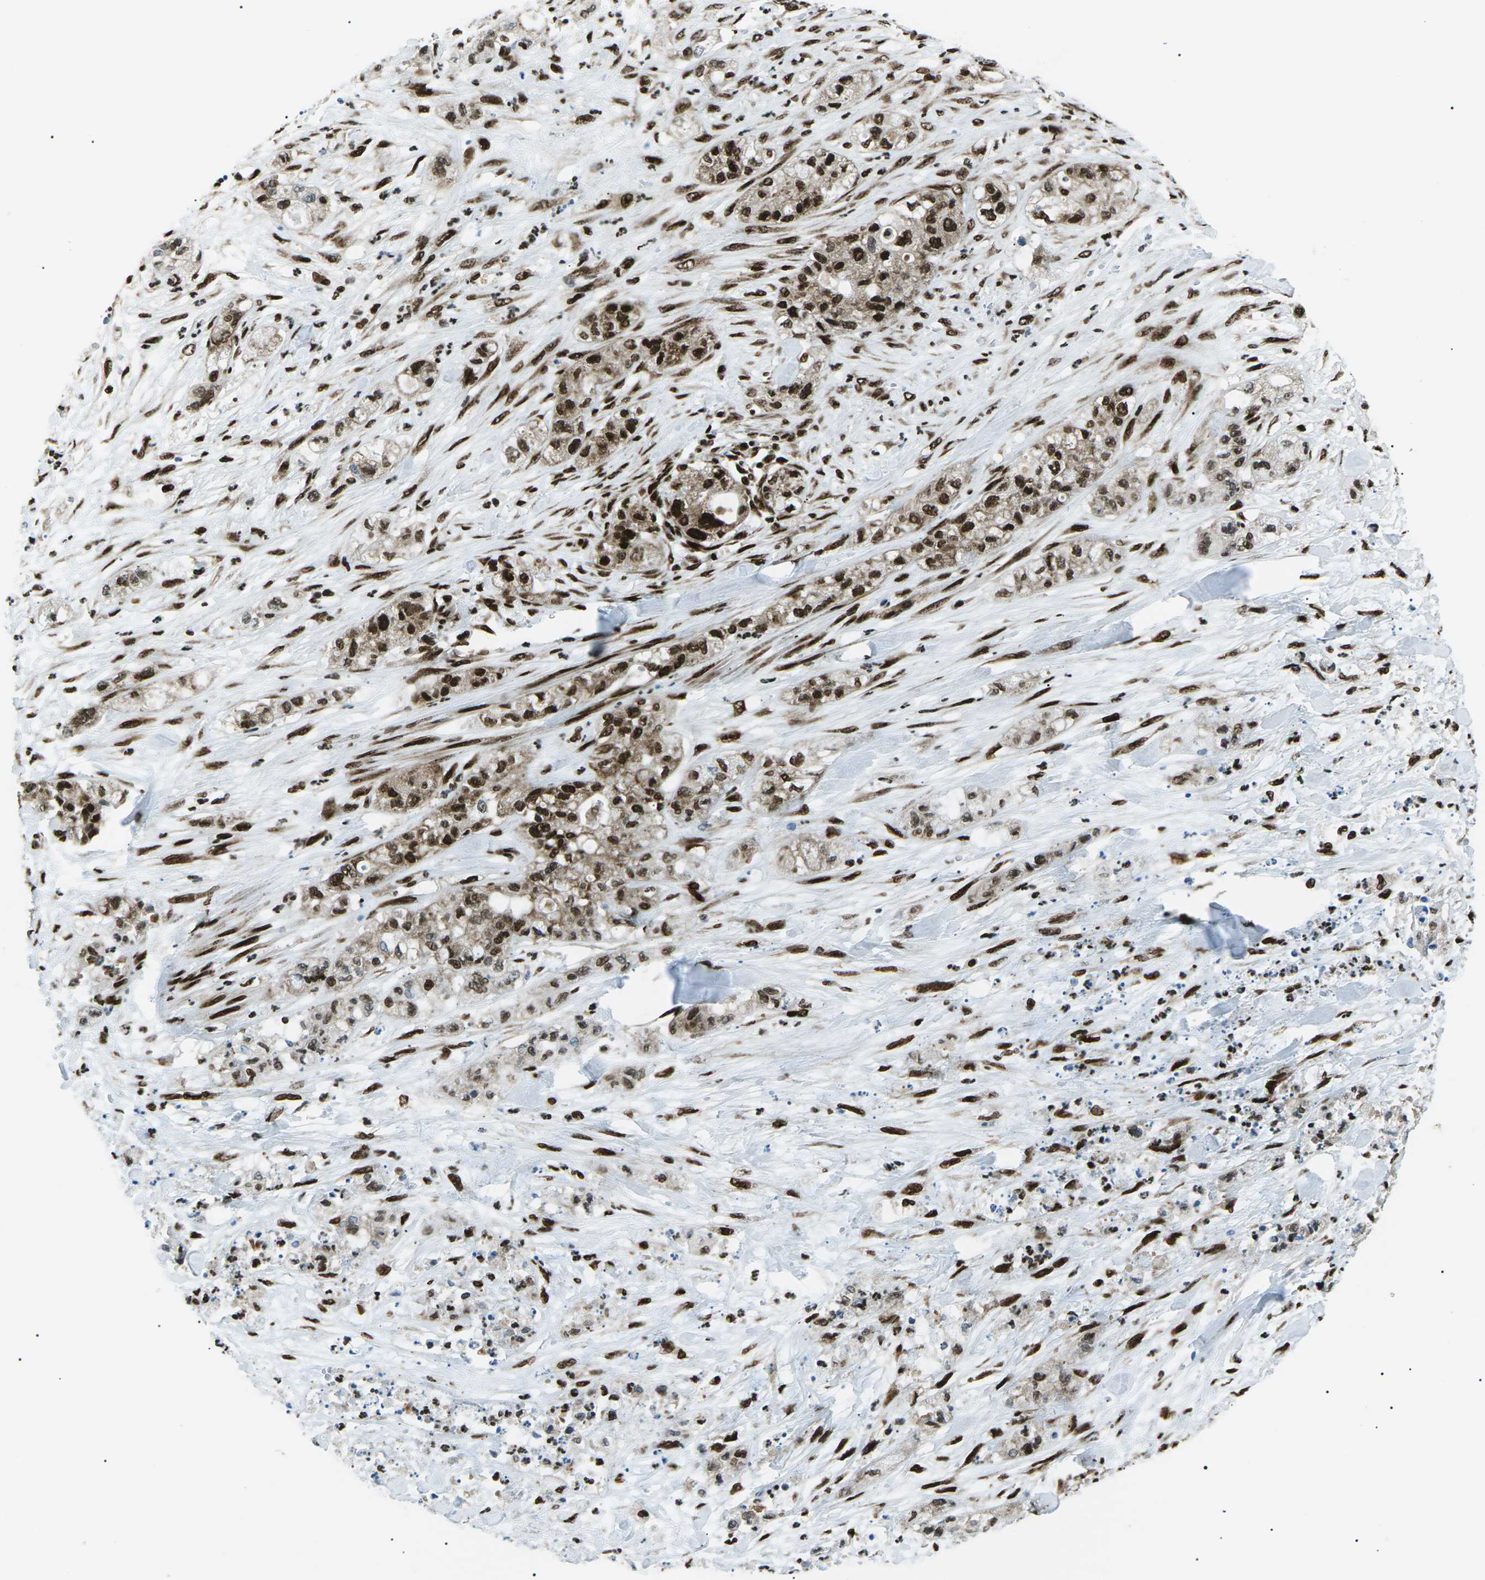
{"staining": {"intensity": "strong", "quantity": ">75%", "location": "nuclear"}, "tissue": "pancreatic cancer", "cell_type": "Tumor cells", "image_type": "cancer", "snomed": [{"axis": "morphology", "description": "Adenocarcinoma, NOS"}, {"axis": "topography", "description": "Pancreas"}], "caption": "Protein expression analysis of adenocarcinoma (pancreatic) displays strong nuclear positivity in about >75% of tumor cells. Immunohistochemistry (ihc) stains the protein of interest in brown and the nuclei are stained blue.", "gene": "HNRNPK", "patient": {"sex": "female", "age": 78}}